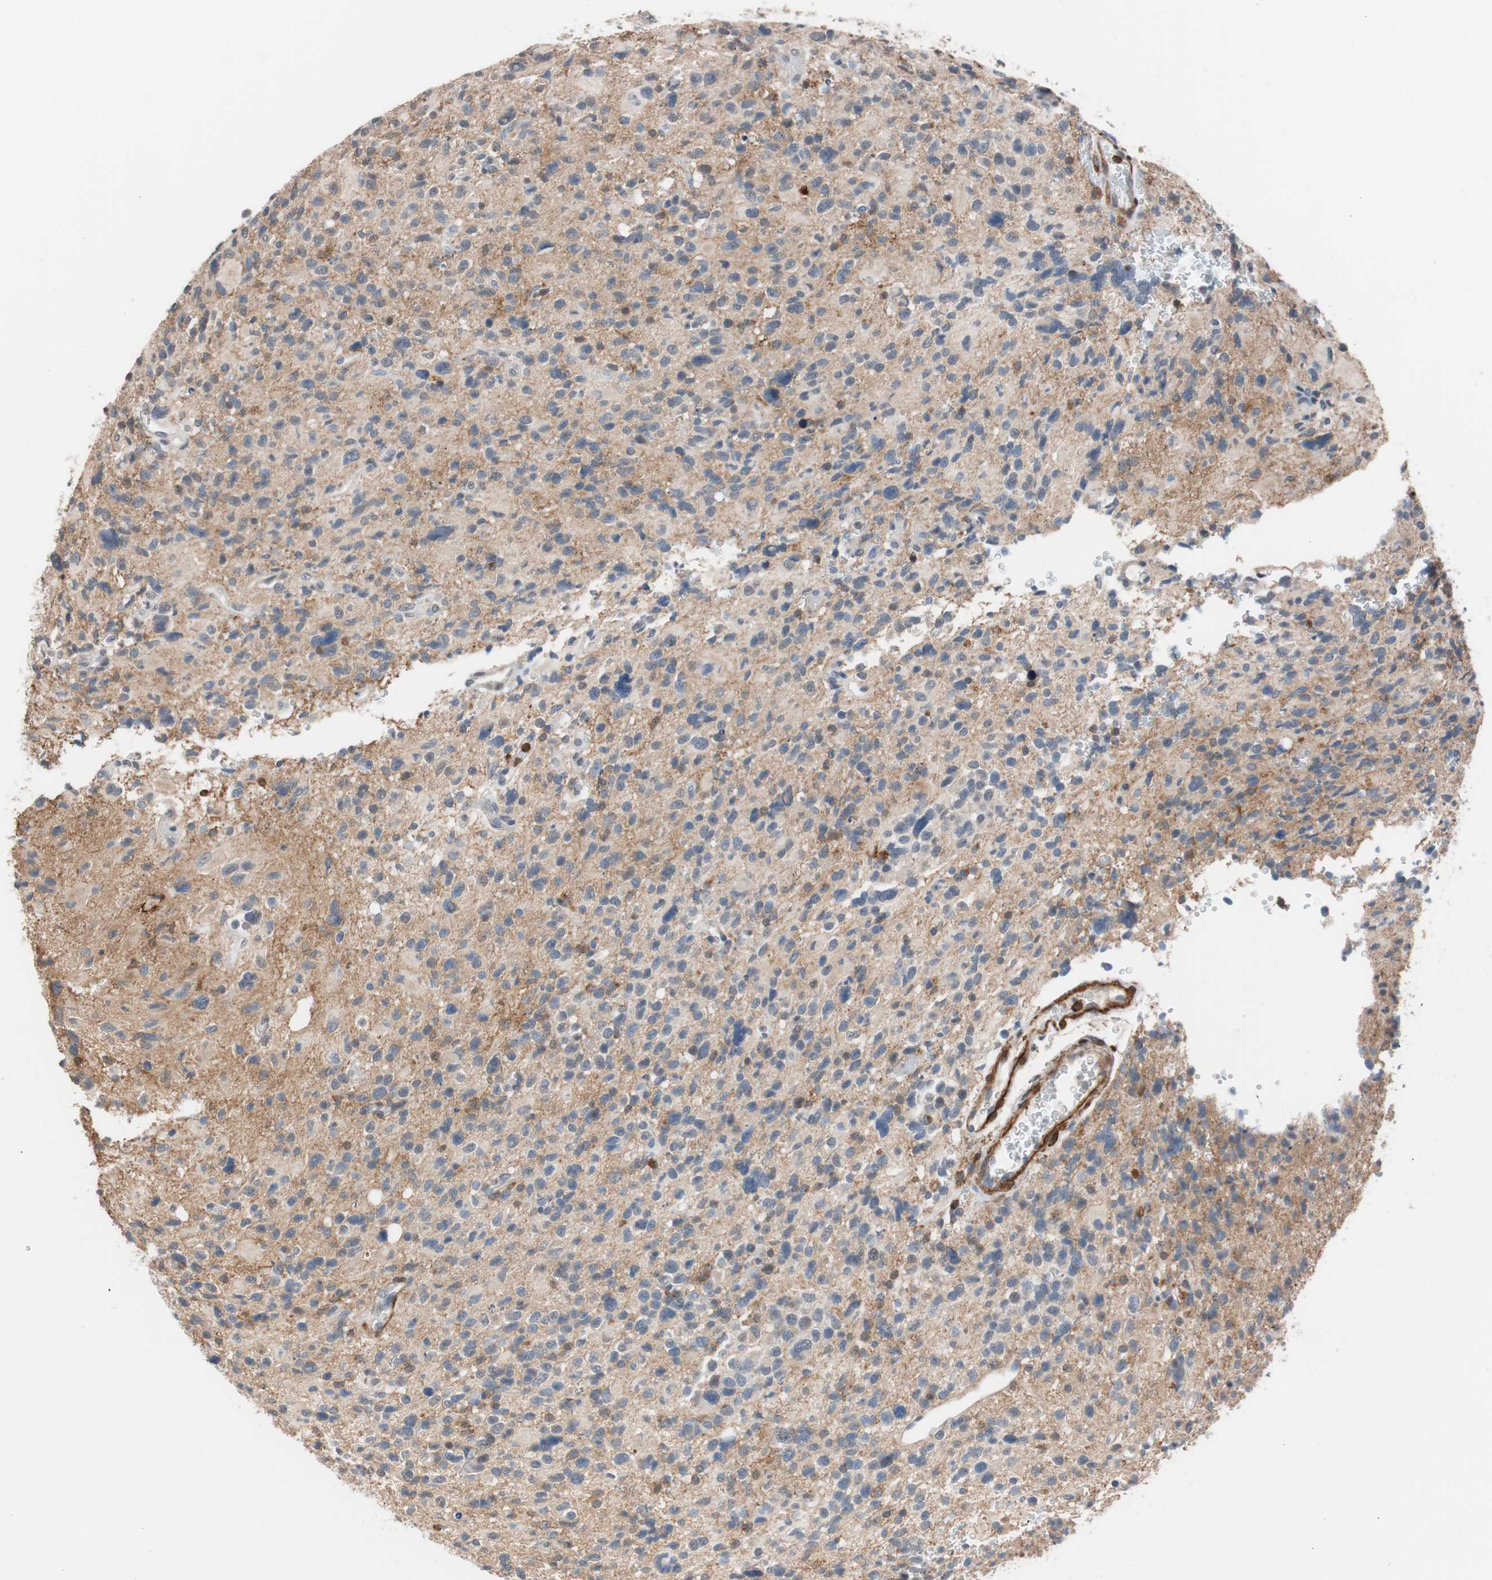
{"staining": {"intensity": "weak", "quantity": "25%-75%", "location": "cytoplasmic/membranous"}, "tissue": "glioma", "cell_type": "Tumor cells", "image_type": "cancer", "snomed": [{"axis": "morphology", "description": "Glioma, malignant, High grade"}, {"axis": "topography", "description": "Brain"}], "caption": "A high-resolution photomicrograph shows IHC staining of malignant glioma (high-grade), which shows weak cytoplasmic/membranous staining in approximately 25%-75% of tumor cells.", "gene": "LITAF", "patient": {"sex": "male", "age": 48}}